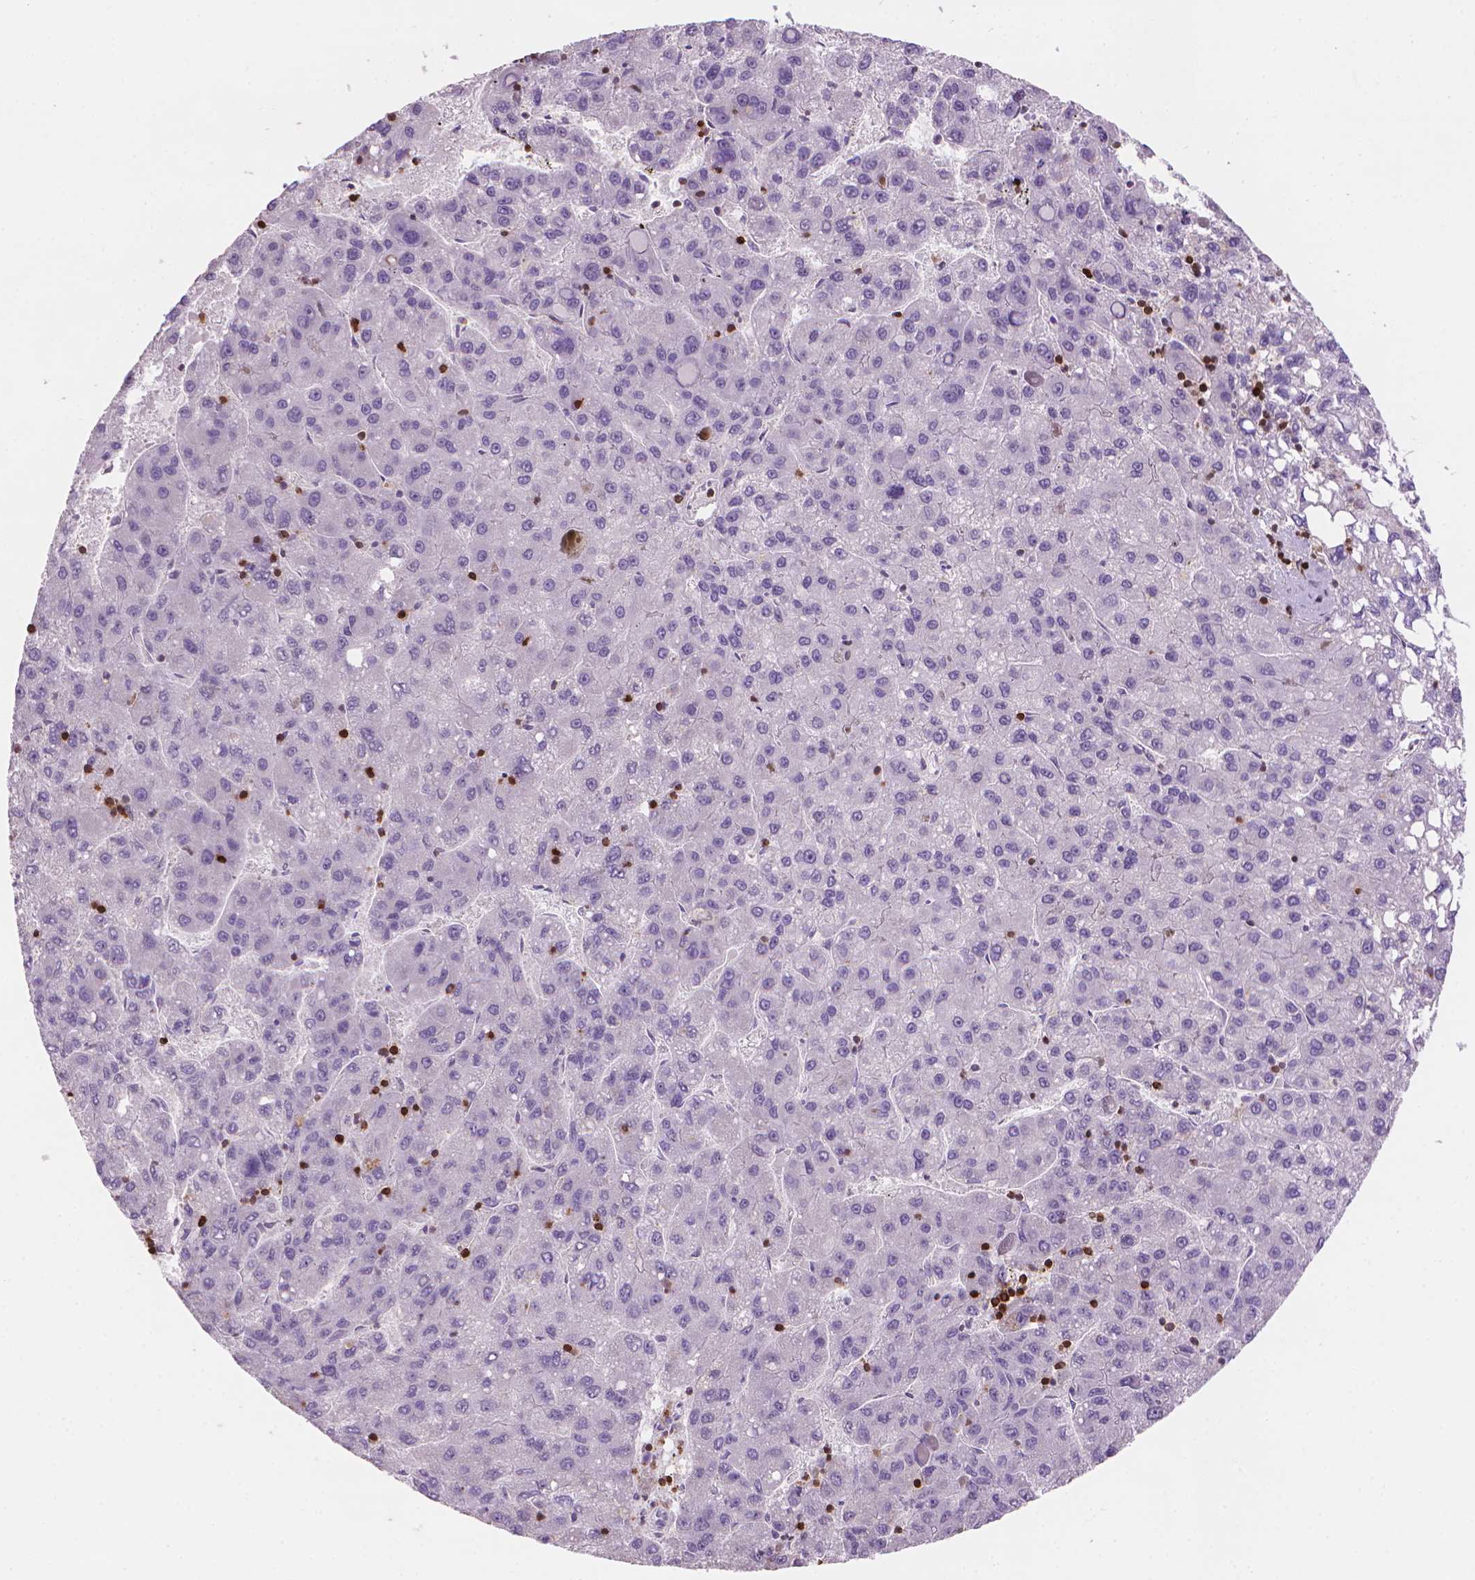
{"staining": {"intensity": "negative", "quantity": "none", "location": "none"}, "tissue": "liver cancer", "cell_type": "Tumor cells", "image_type": "cancer", "snomed": [{"axis": "morphology", "description": "Carcinoma, Hepatocellular, NOS"}, {"axis": "topography", "description": "Liver"}], "caption": "Liver hepatocellular carcinoma stained for a protein using immunohistochemistry shows no staining tumor cells.", "gene": "BCL2", "patient": {"sex": "female", "age": 82}}